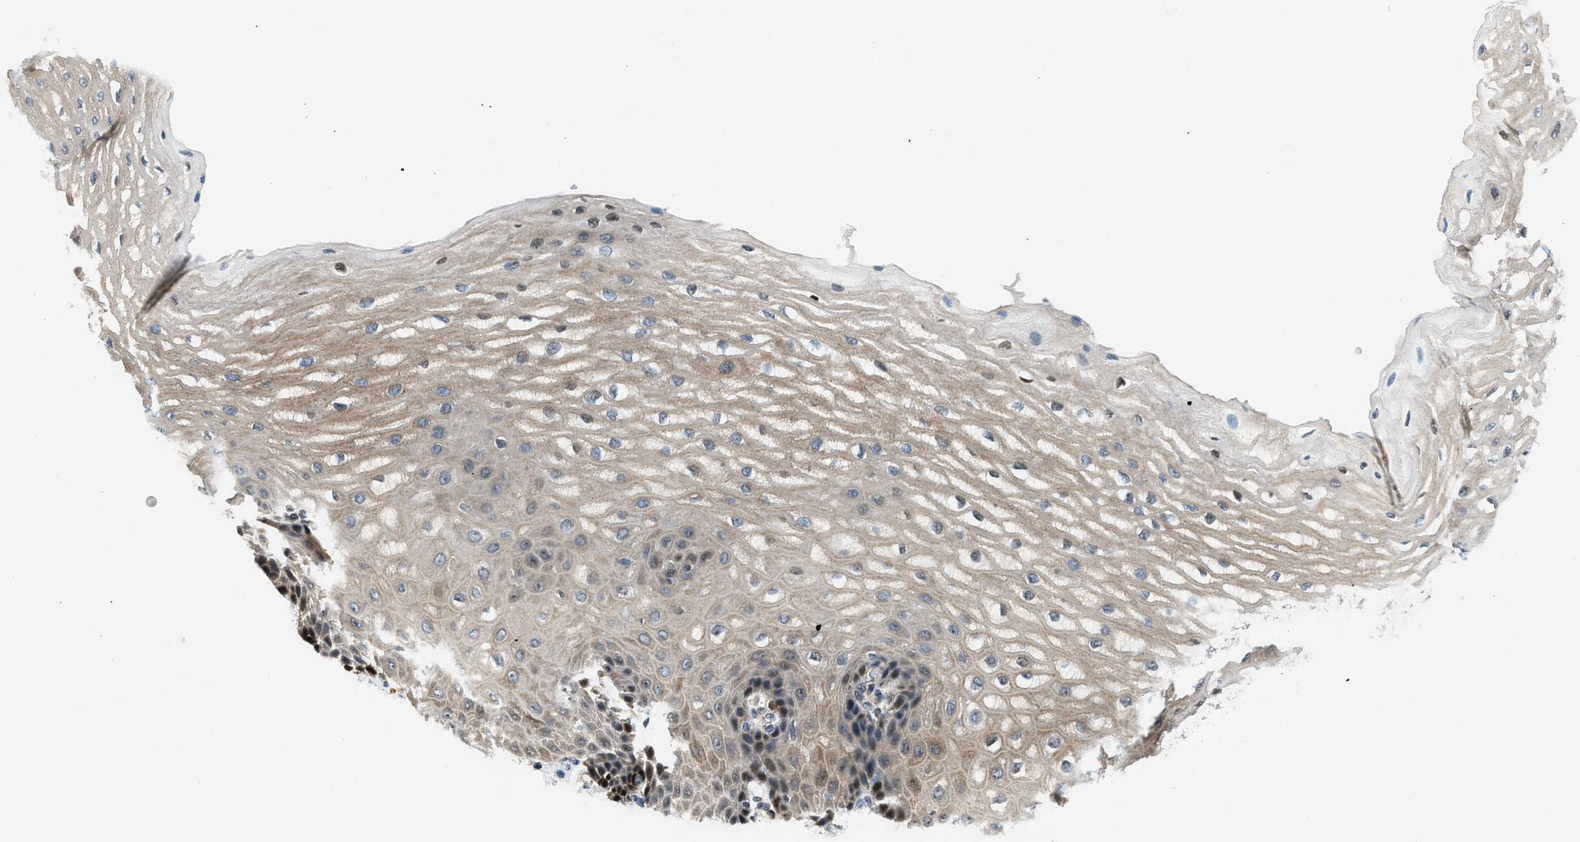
{"staining": {"intensity": "weak", "quantity": "25%-75%", "location": "cytoplasmic/membranous"}, "tissue": "esophagus", "cell_type": "Squamous epithelial cells", "image_type": "normal", "snomed": [{"axis": "morphology", "description": "Normal tissue, NOS"}, {"axis": "topography", "description": "Esophagus"}], "caption": "Protein staining demonstrates weak cytoplasmic/membranous expression in about 25%-75% of squamous epithelial cells in normal esophagus. The staining was performed using DAB, with brown indicating positive protein expression. Nuclei are stained blue with hematoxylin.", "gene": "CBLB", "patient": {"sex": "male", "age": 54}}